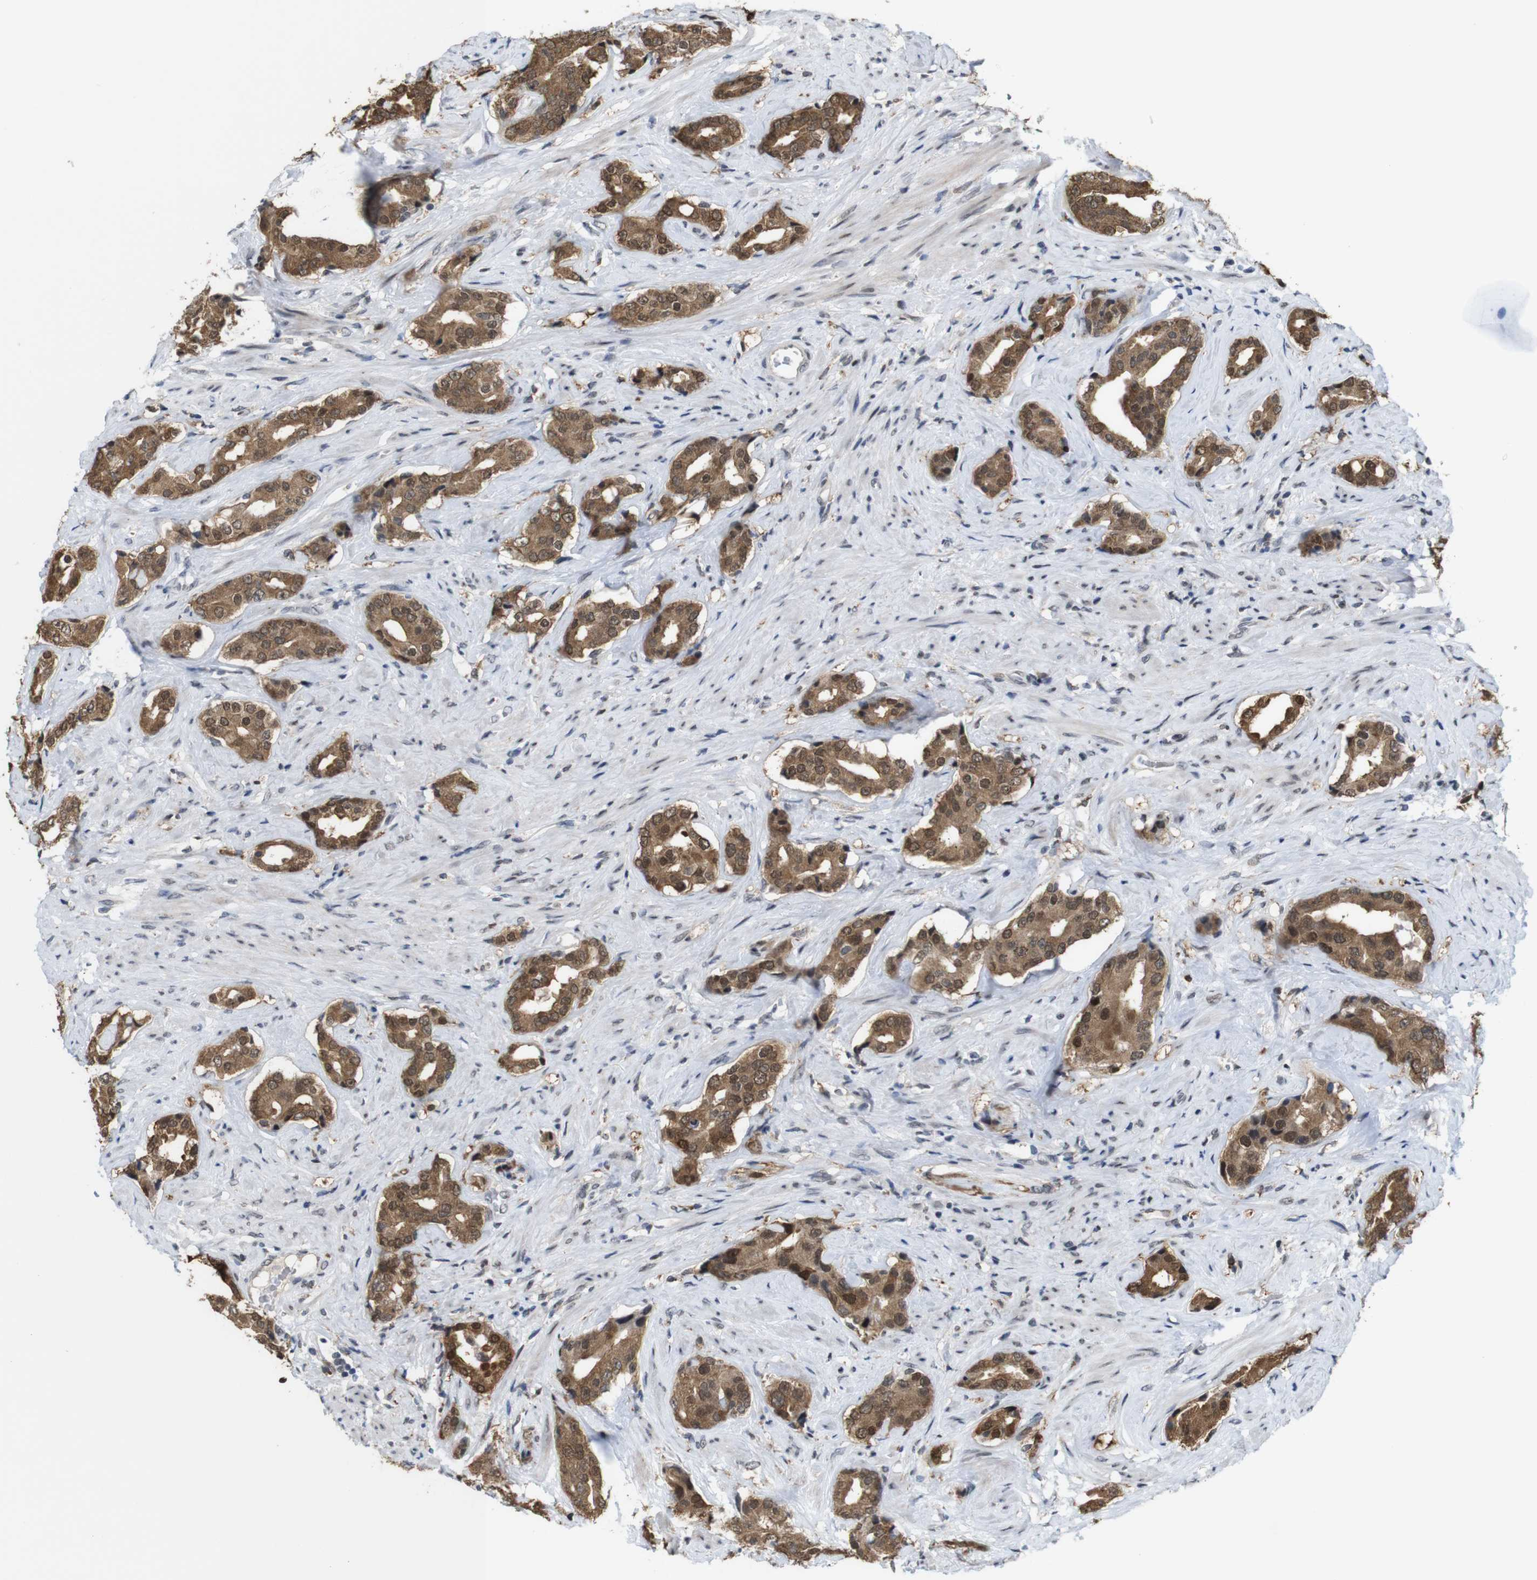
{"staining": {"intensity": "moderate", "quantity": ">75%", "location": "cytoplasmic/membranous,nuclear"}, "tissue": "prostate cancer", "cell_type": "Tumor cells", "image_type": "cancer", "snomed": [{"axis": "morphology", "description": "Adenocarcinoma, High grade"}, {"axis": "topography", "description": "Prostate"}], "caption": "DAB (3,3'-diaminobenzidine) immunohistochemical staining of human prostate adenocarcinoma (high-grade) exhibits moderate cytoplasmic/membranous and nuclear protein positivity in about >75% of tumor cells.", "gene": "PNMA8A", "patient": {"sex": "male", "age": 71}}